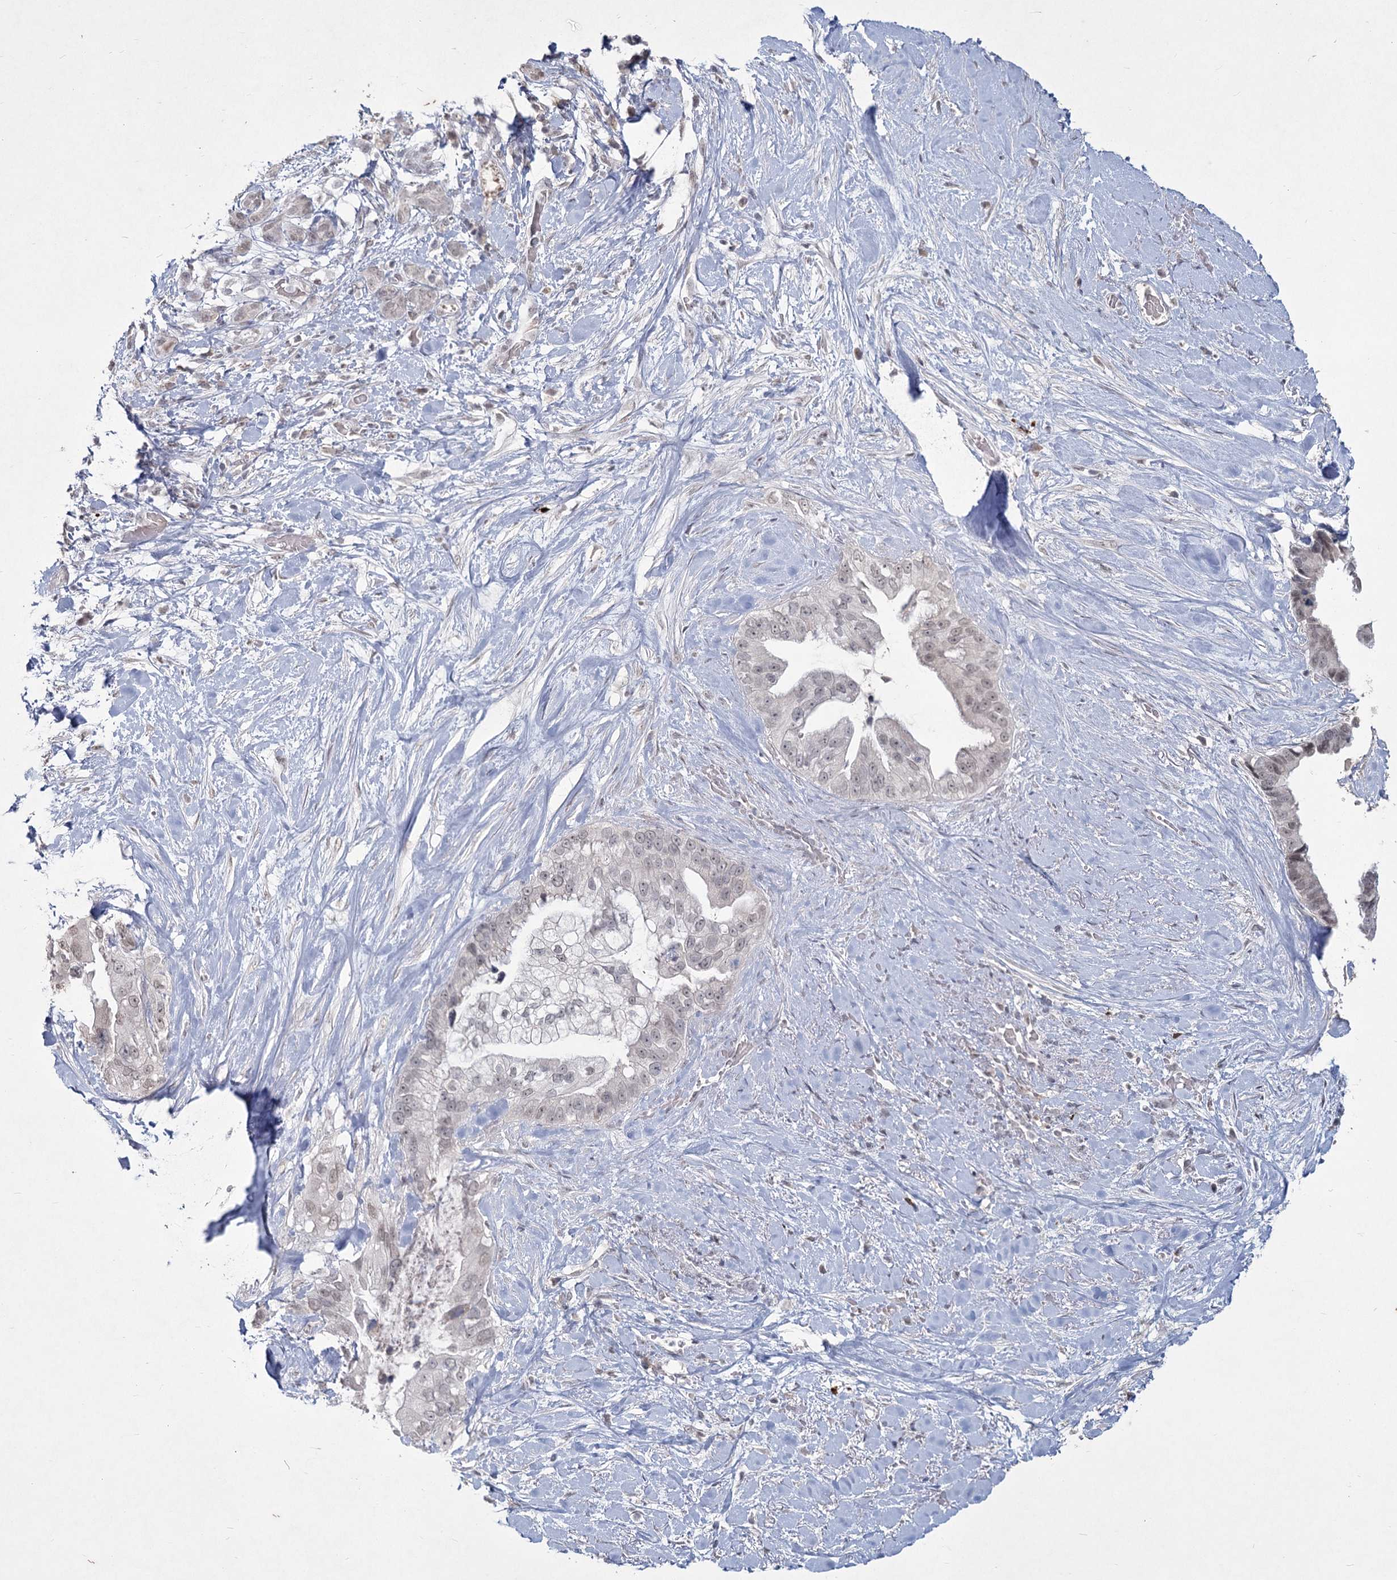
{"staining": {"intensity": "weak", "quantity": "<25%", "location": "nuclear"}, "tissue": "pancreatic cancer", "cell_type": "Tumor cells", "image_type": "cancer", "snomed": [{"axis": "morphology", "description": "Inflammation, NOS"}, {"axis": "morphology", "description": "Adenocarcinoma, NOS"}, {"axis": "topography", "description": "Pancreas"}], "caption": "Immunohistochemistry of pancreatic cancer (adenocarcinoma) reveals no staining in tumor cells.", "gene": "LY6G5C", "patient": {"sex": "female", "age": 56}}